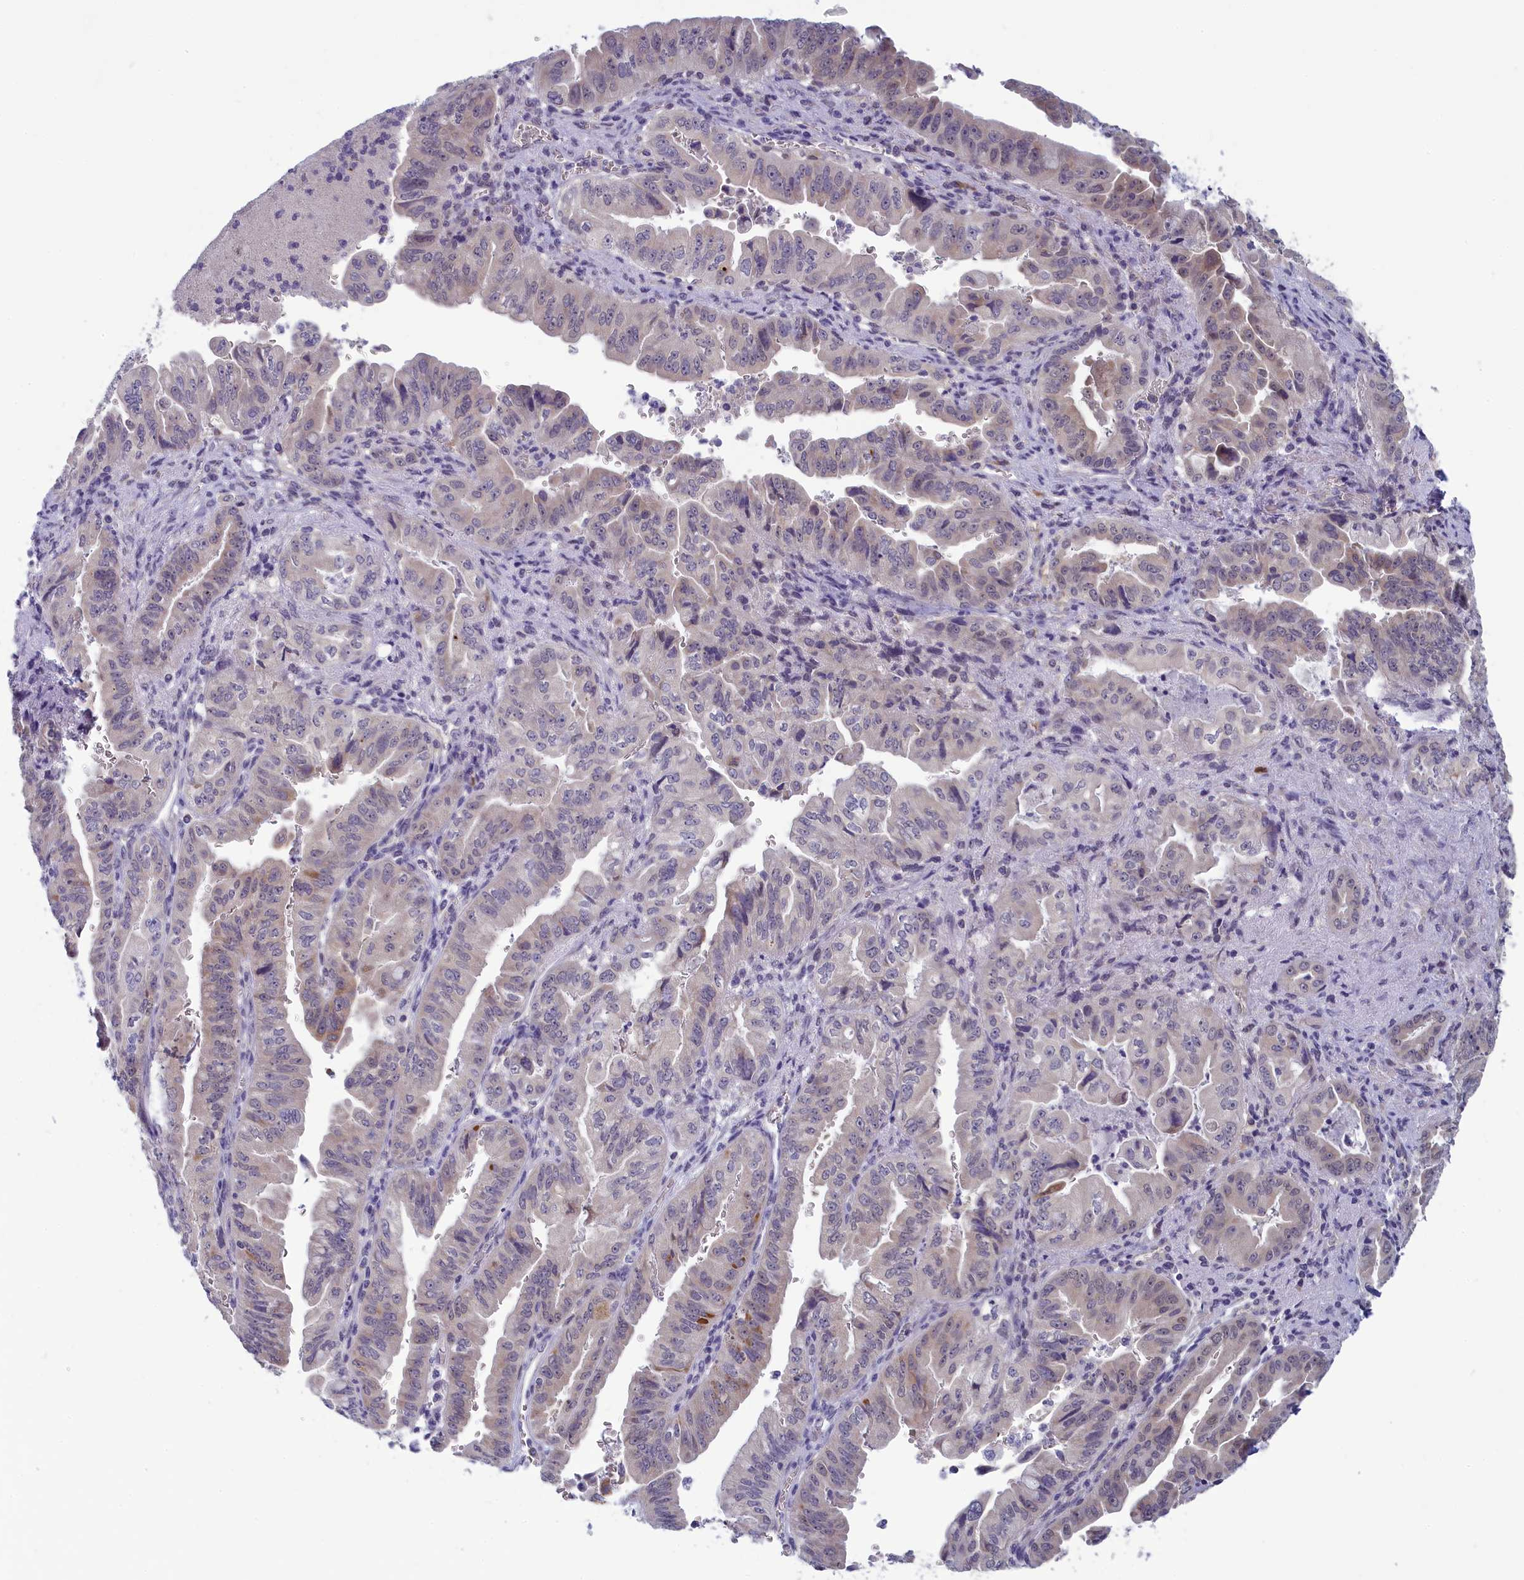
{"staining": {"intensity": "moderate", "quantity": "<25%", "location": "cytoplasmic/membranous"}, "tissue": "pancreatic cancer", "cell_type": "Tumor cells", "image_type": "cancer", "snomed": [{"axis": "morphology", "description": "Adenocarcinoma, NOS"}, {"axis": "topography", "description": "Pancreas"}], "caption": "Moderate cytoplasmic/membranous expression is seen in approximately <25% of tumor cells in pancreatic cancer (adenocarcinoma).", "gene": "MRI1", "patient": {"sex": "male", "age": 70}}